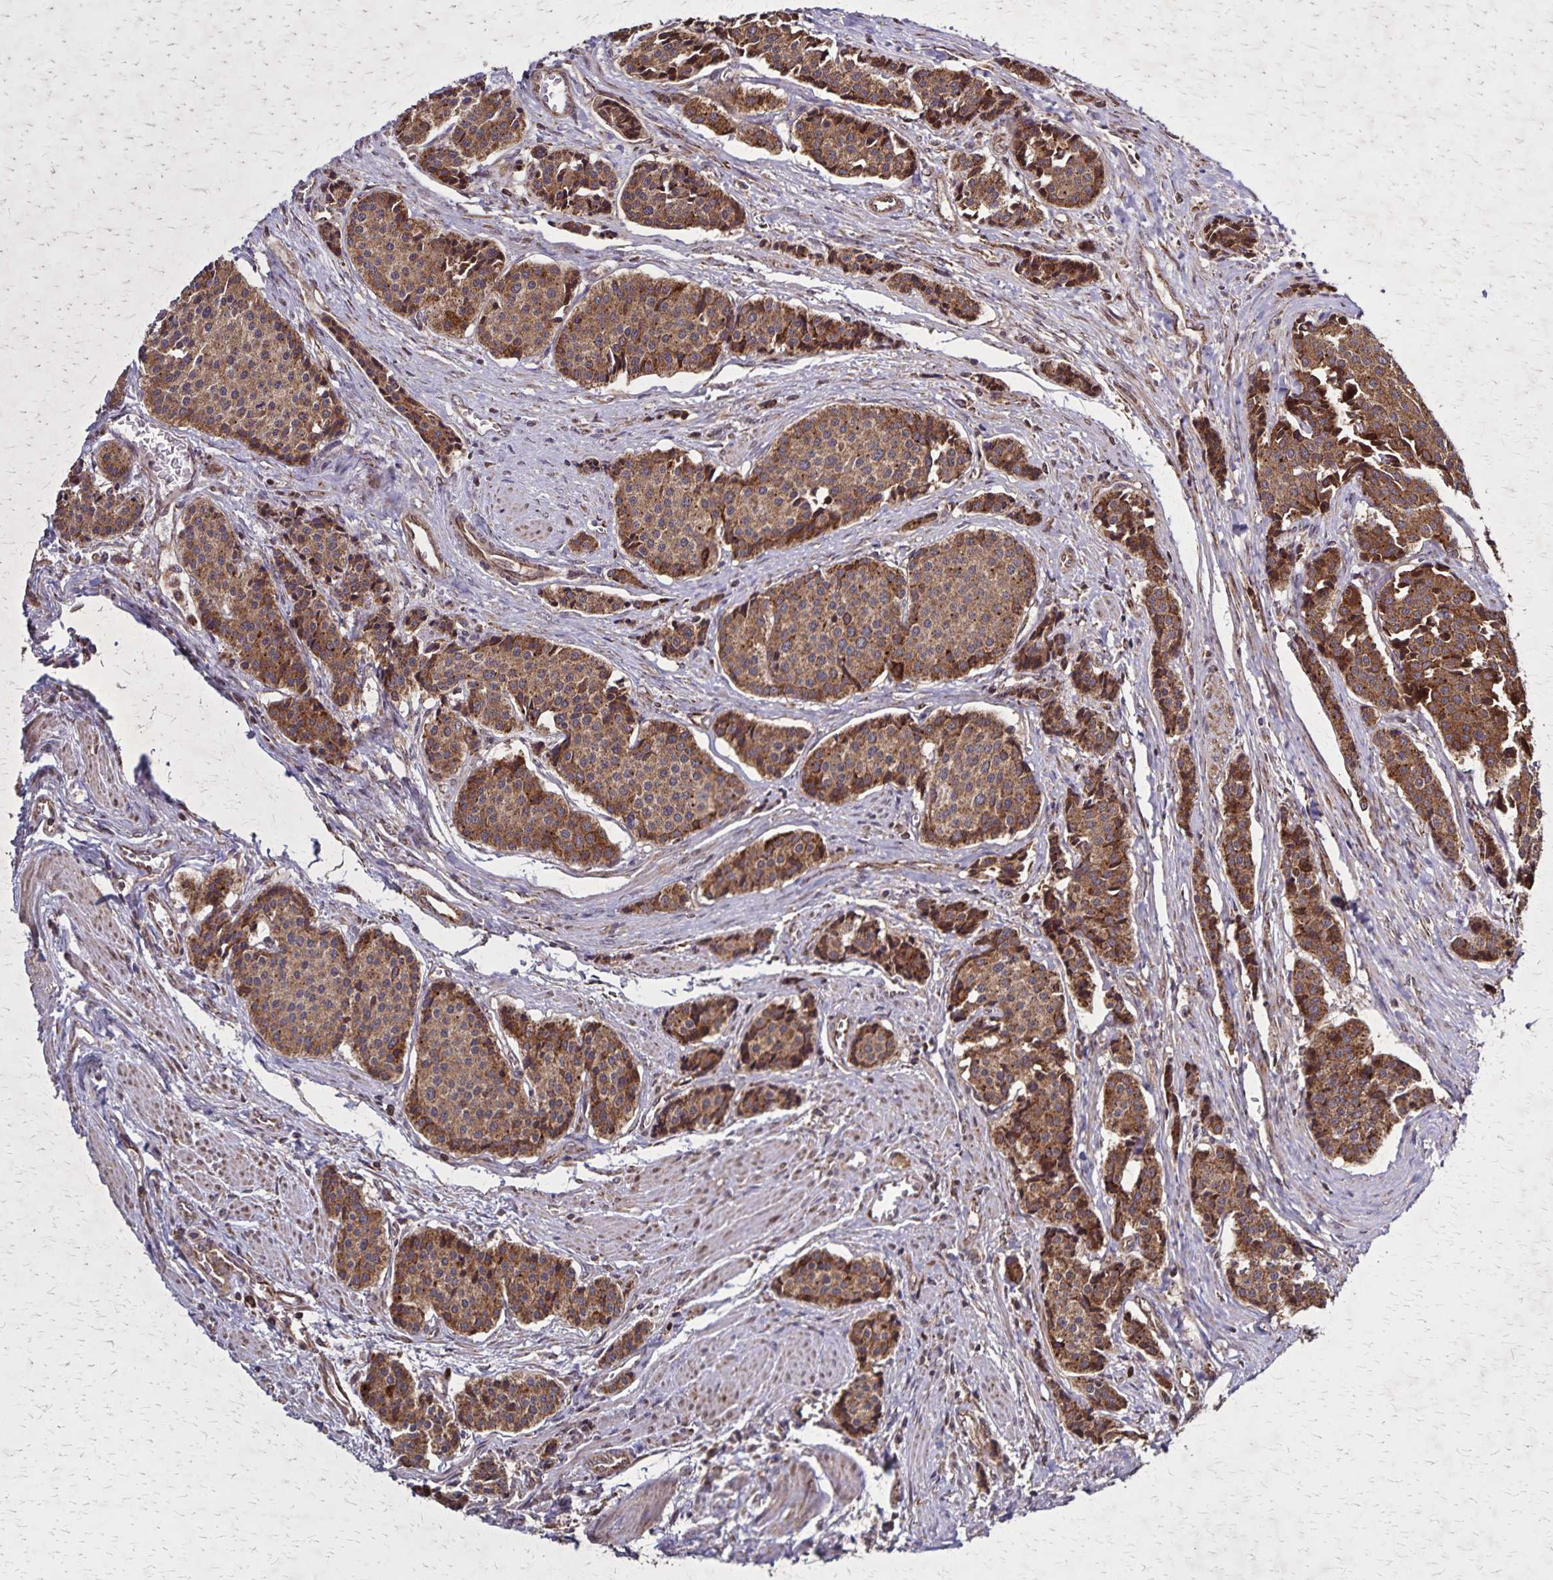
{"staining": {"intensity": "strong", "quantity": ">75%", "location": "cytoplasmic/membranous"}, "tissue": "carcinoid", "cell_type": "Tumor cells", "image_type": "cancer", "snomed": [{"axis": "morphology", "description": "Carcinoid, malignant, NOS"}, {"axis": "topography", "description": "Small intestine"}], "caption": "High-power microscopy captured an IHC micrograph of malignant carcinoid, revealing strong cytoplasmic/membranous positivity in approximately >75% of tumor cells.", "gene": "NFS1", "patient": {"sex": "male", "age": 73}}